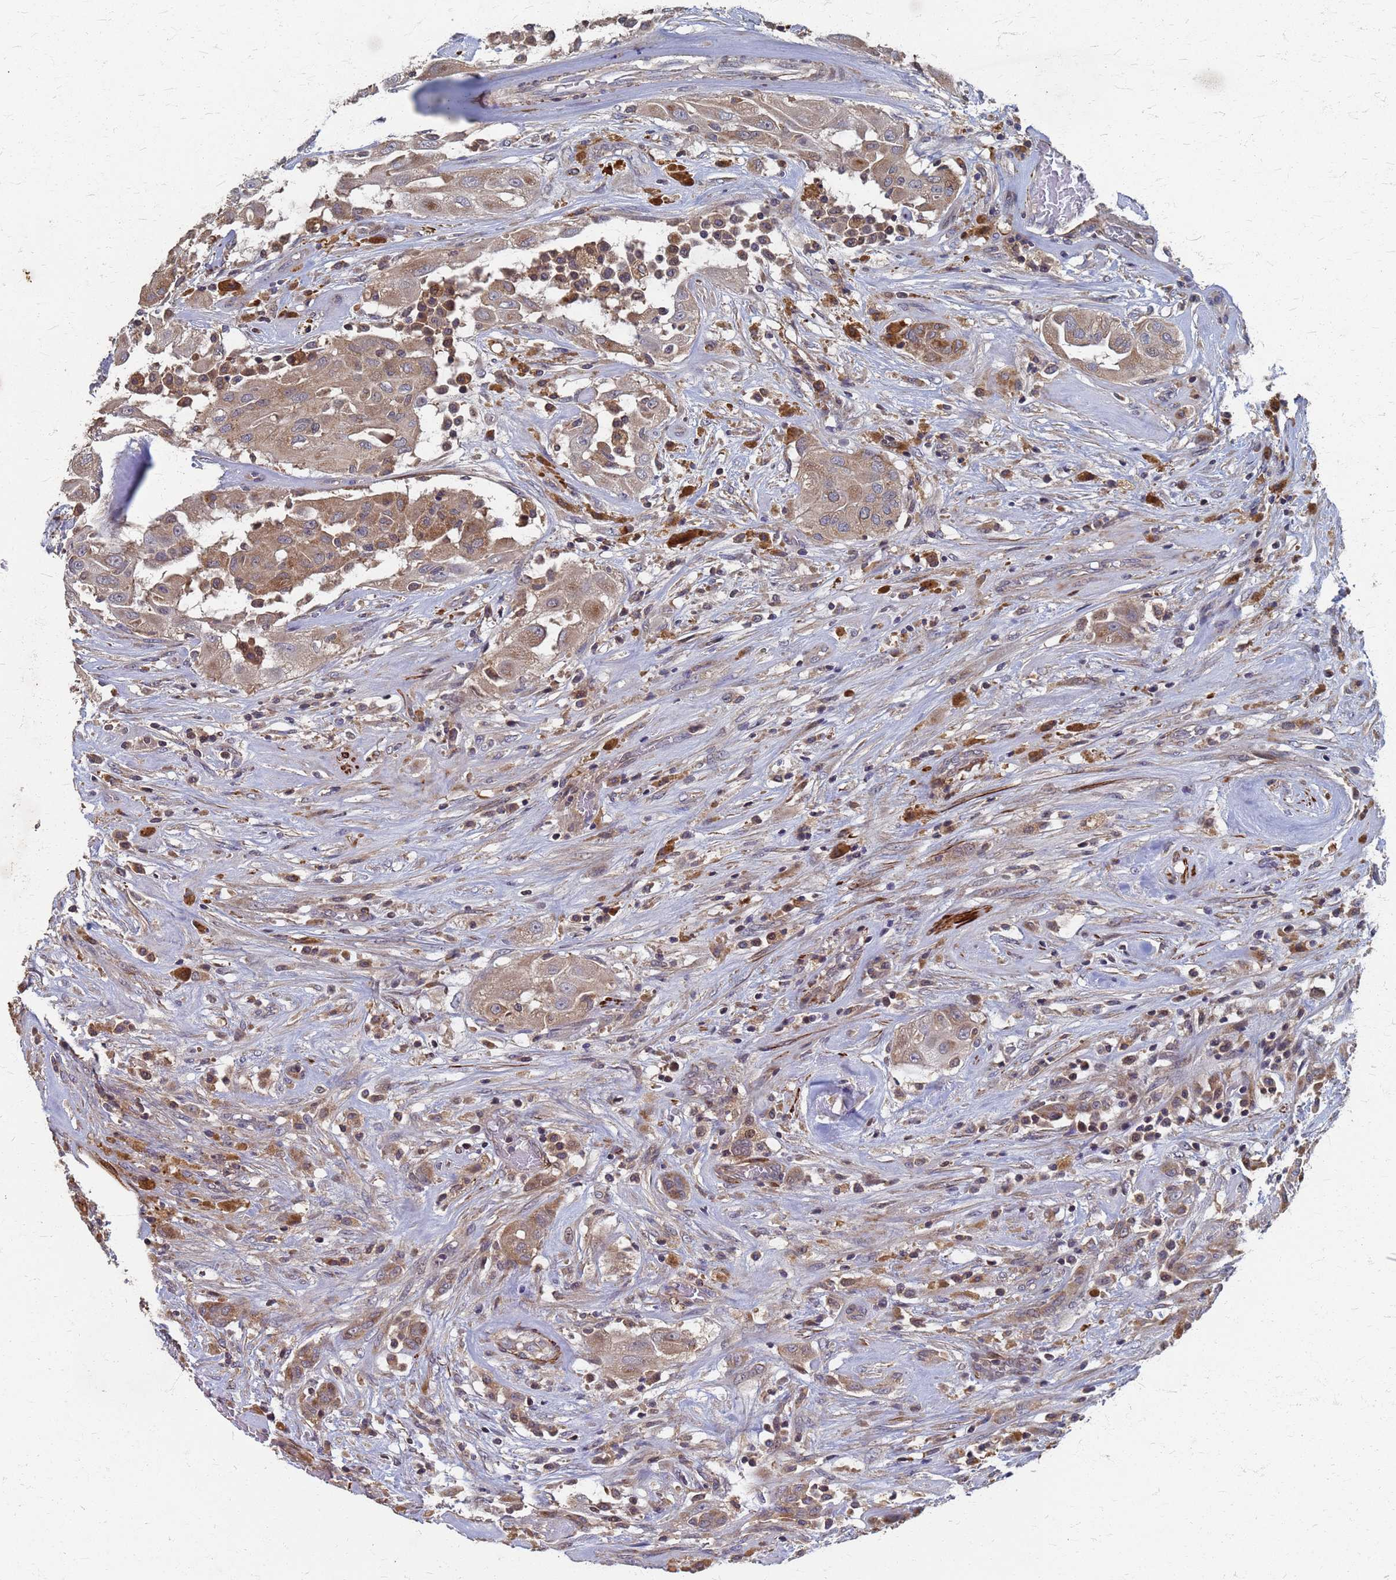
{"staining": {"intensity": "moderate", "quantity": ">75%", "location": "cytoplasmic/membranous"}, "tissue": "thyroid cancer", "cell_type": "Tumor cells", "image_type": "cancer", "snomed": [{"axis": "morphology", "description": "Papillary adenocarcinoma, NOS"}, {"axis": "topography", "description": "Thyroid gland"}], "caption": "High-power microscopy captured an immunohistochemistry histopathology image of thyroid cancer, revealing moderate cytoplasmic/membranous expression in about >75% of tumor cells.", "gene": "ATPAF1", "patient": {"sex": "female", "age": 59}}